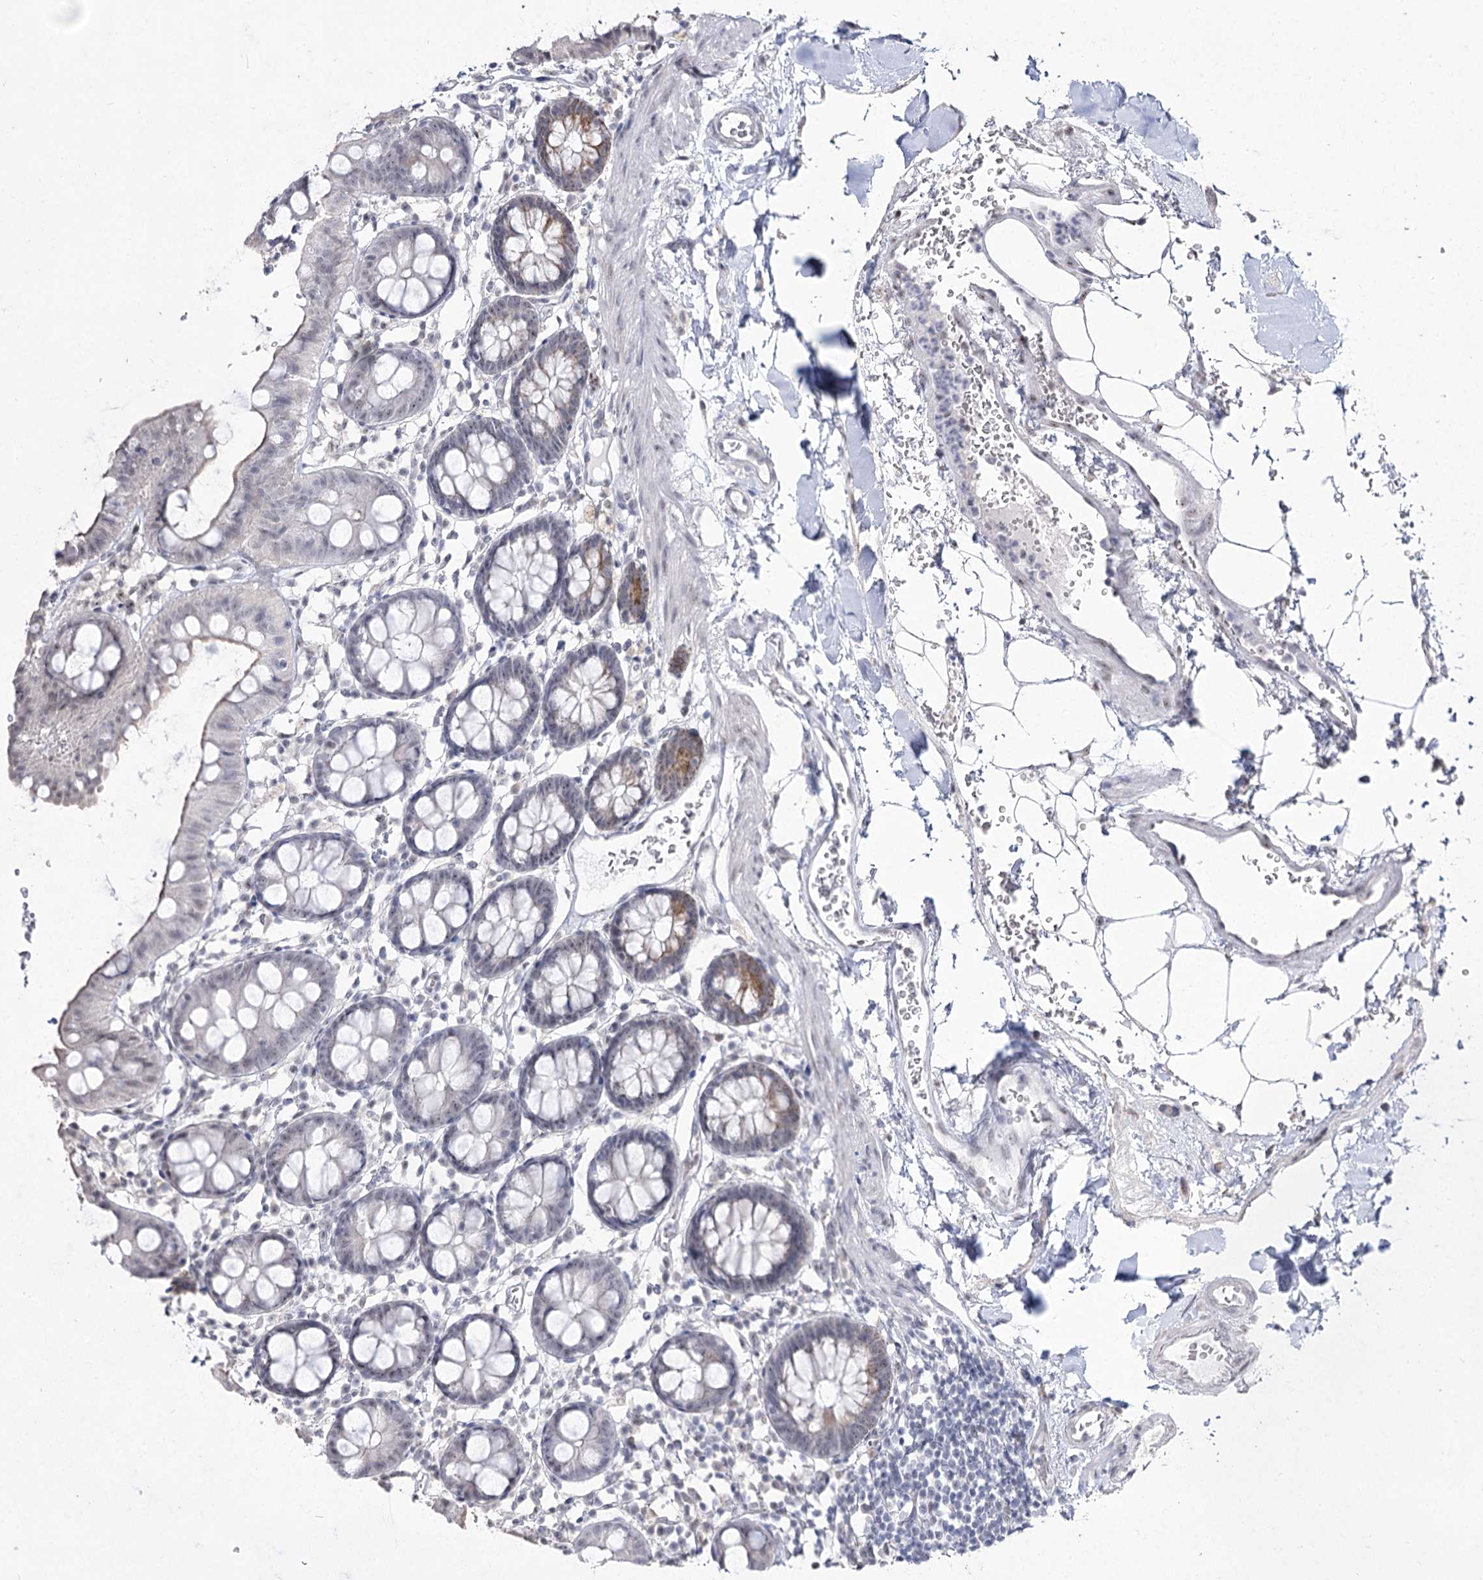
{"staining": {"intensity": "negative", "quantity": "none", "location": "none"}, "tissue": "colon", "cell_type": "Endothelial cells", "image_type": "normal", "snomed": [{"axis": "morphology", "description": "Normal tissue, NOS"}, {"axis": "topography", "description": "Colon"}], "caption": "Colon stained for a protein using immunohistochemistry (IHC) exhibits no positivity endothelial cells.", "gene": "DDX50", "patient": {"sex": "male", "age": 75}}